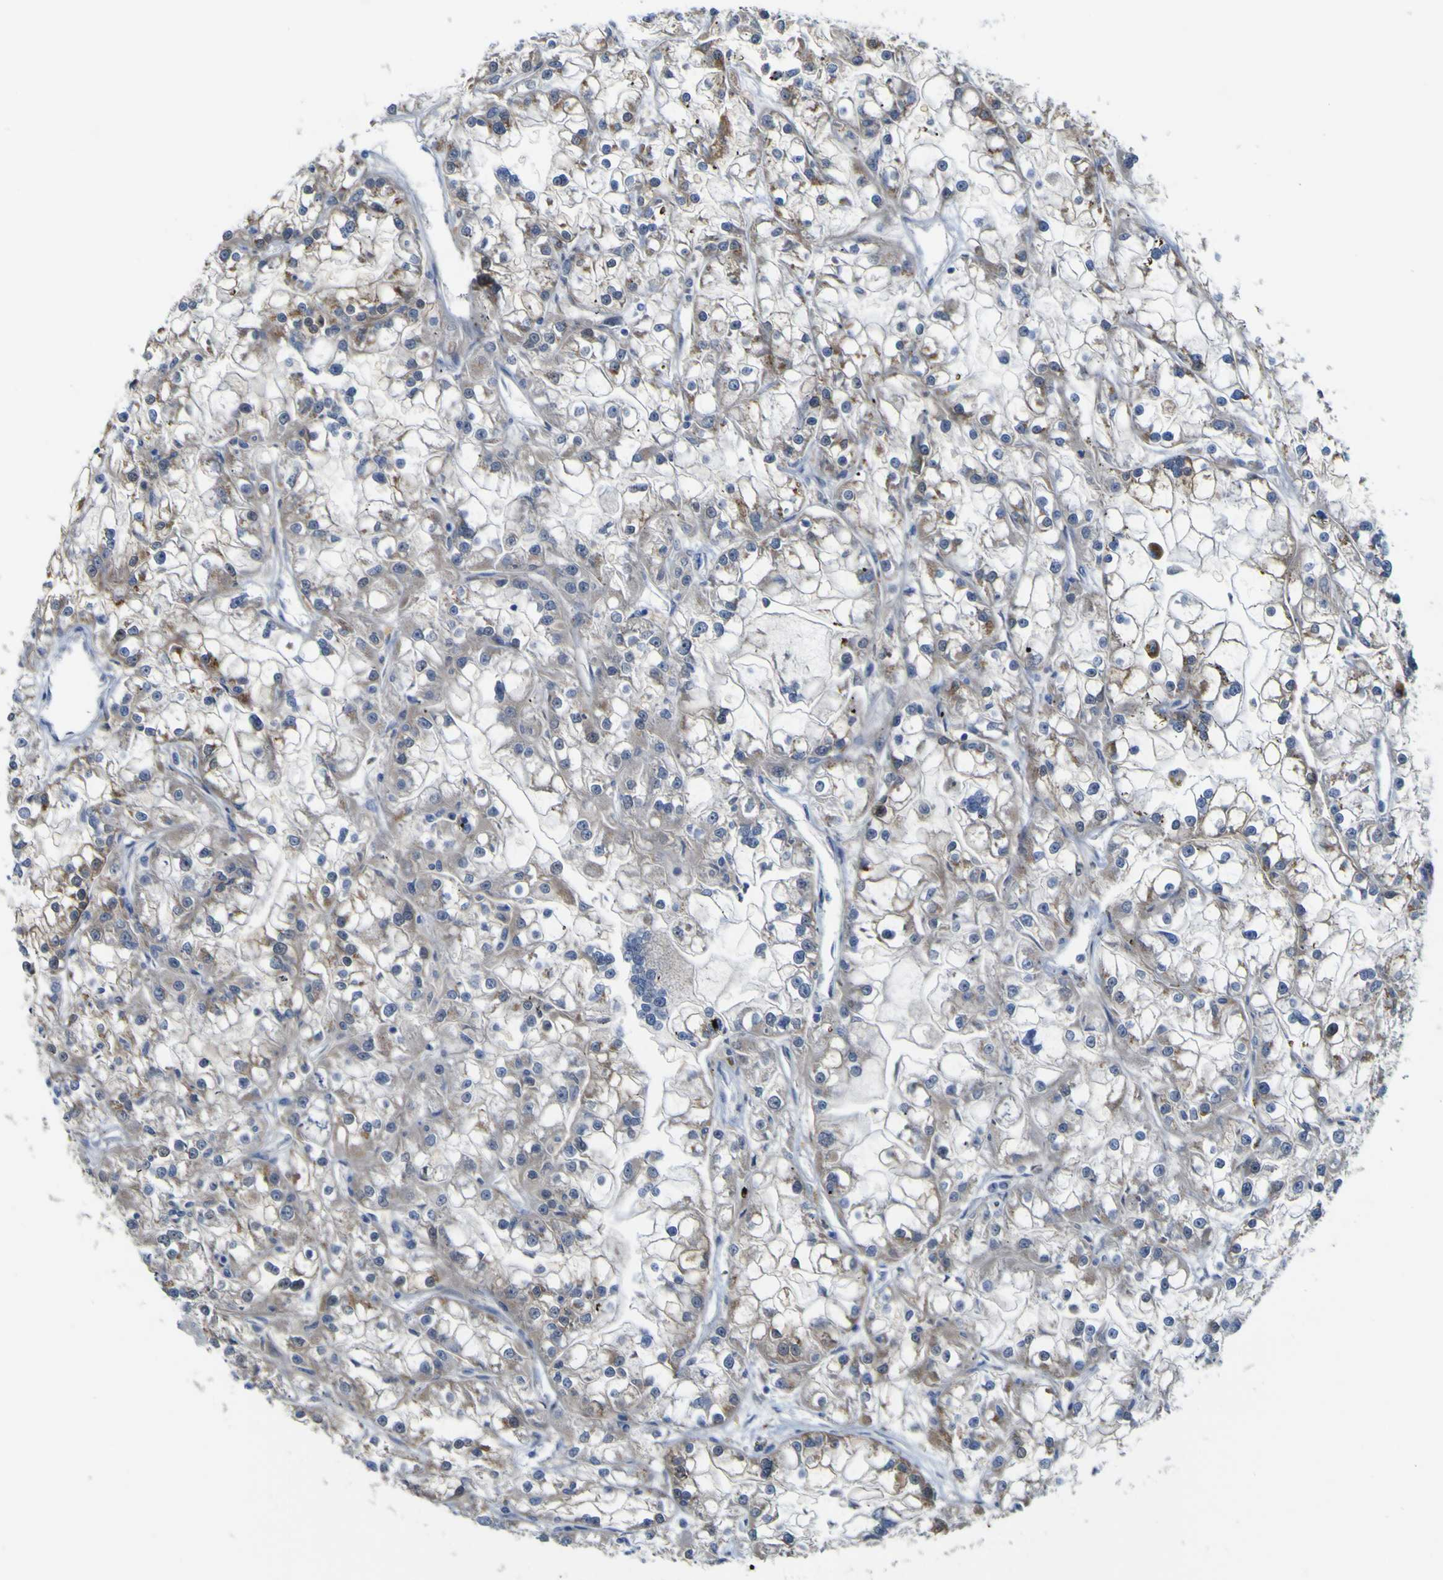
{"staining": {"intensity": "moderate", "quantity": "25%-75%", "location": "cytoplasmic/membranous"}, "tissue": "renal cancer", "cell_type": "Tumor cells", "image_type": "cancer", "snomed": [{"axis": "morphology", "description": "Adenocarcinoma, NOS"}, {"axis": "topography", "description": "Kidney"}], "caption": "Tumor cells display medium levels of moderate cytoplasmic/membranous expression in about 25%-75% of cells in human renal cancer.", "gene": "PTPRF", "patient": {"sex": "female", "age": 52}}